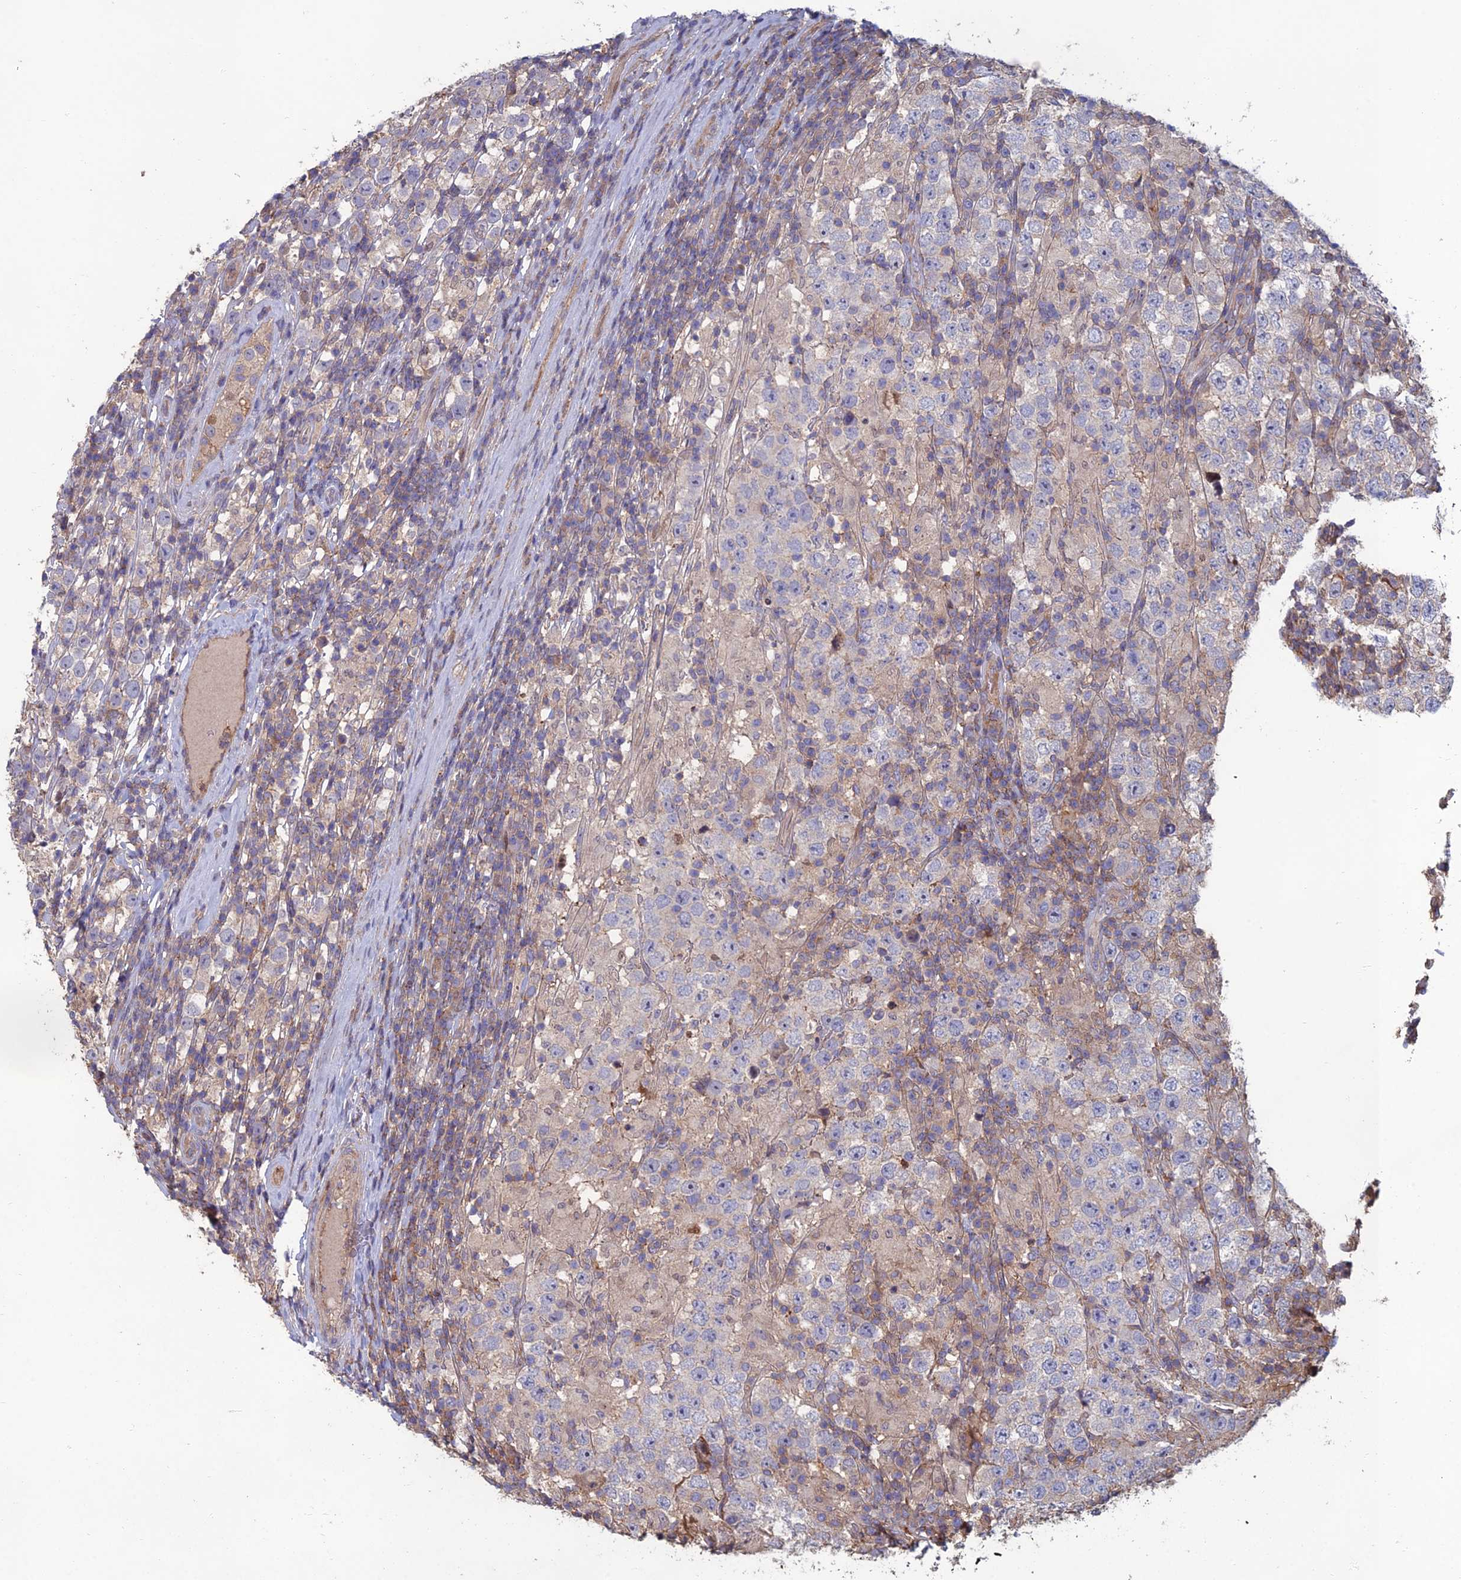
{"staining": {"intensity": "negative", "quantity": "none", "location": "none"}, "tissue": "testis cancer", "cell_type": "Tumor cells", "image_type": "cancer", "snomed": [{"axis": "morphology", "description": "Normal tissue, NOS"}, {"axis": "morphology", "description": "Urothelial carcinoma, High grade"}, {"axis": "morphology", "description": "Seminoma, NOS"}, {"axis": "morphology", "description": "Carcinoma, Embryonal, NOS"}, {"axis": "topography", "description": "Urinary bladder"}, {"axis": "topography", "description": "Testis"}], "caption": "IHC image of neoplastic tissue: testis cancer (high-grade urothelial carcinoma) stained with DAB (3,3'-diaminobenzidine) displays no significant protein staining in tumor cells.", "gene": "C15orf62", "patient": {"sex": "male", "age": 41}}